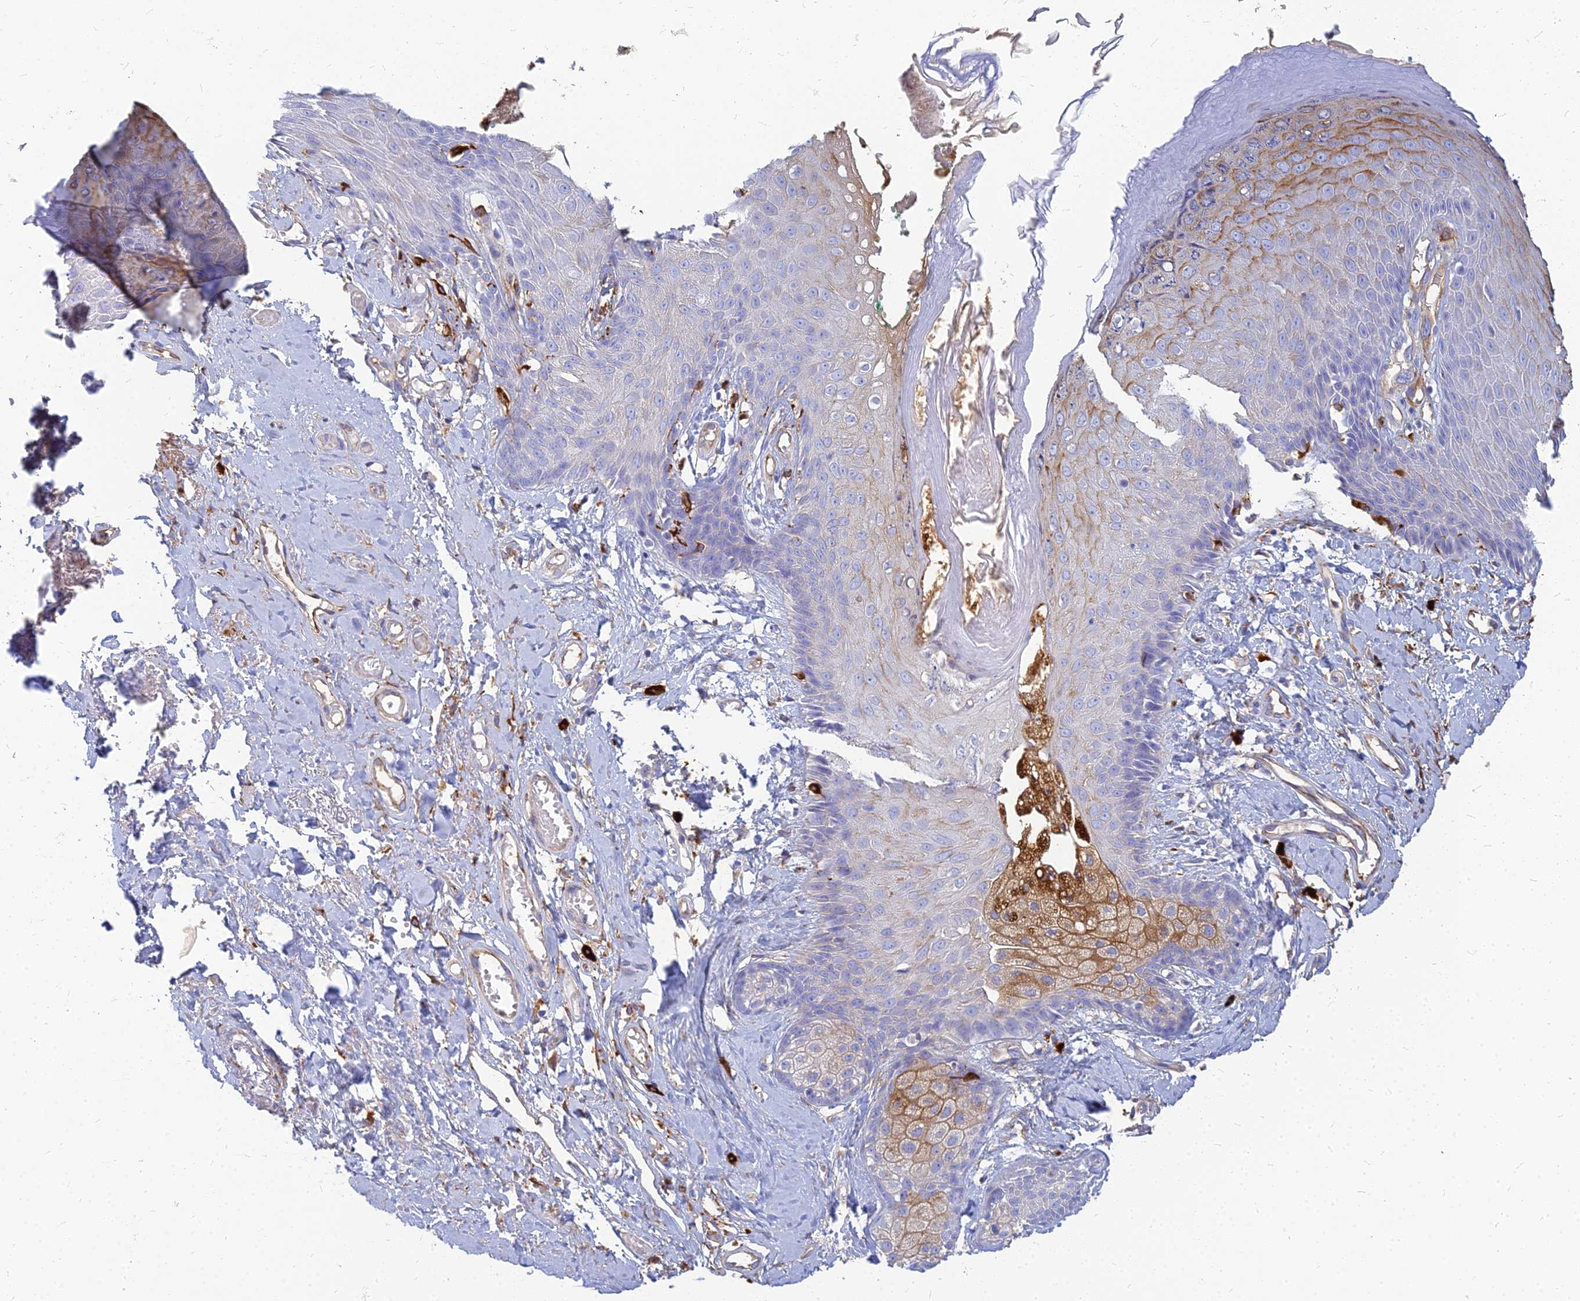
{"staining": {"intensity": "strong", "quantity": "<25%", "location": "cytoplasmic/membranous"}, "tissue": "skin", "cell_type": "Epidermal cells", "image_type": "normal", "snomed": [{"axis": "morphology", "description": "Normal tissue, NOS"}, {"axis": "topography", "description": "Anal"}], "caption": "Unremarkable skin displays strong cytoplasmic/membranous positivity in about <25% of epidermal cells, visualized by immunohistochemistry.", "gene": "VAT1", "patient": {"sex": "male", "age": 78}}